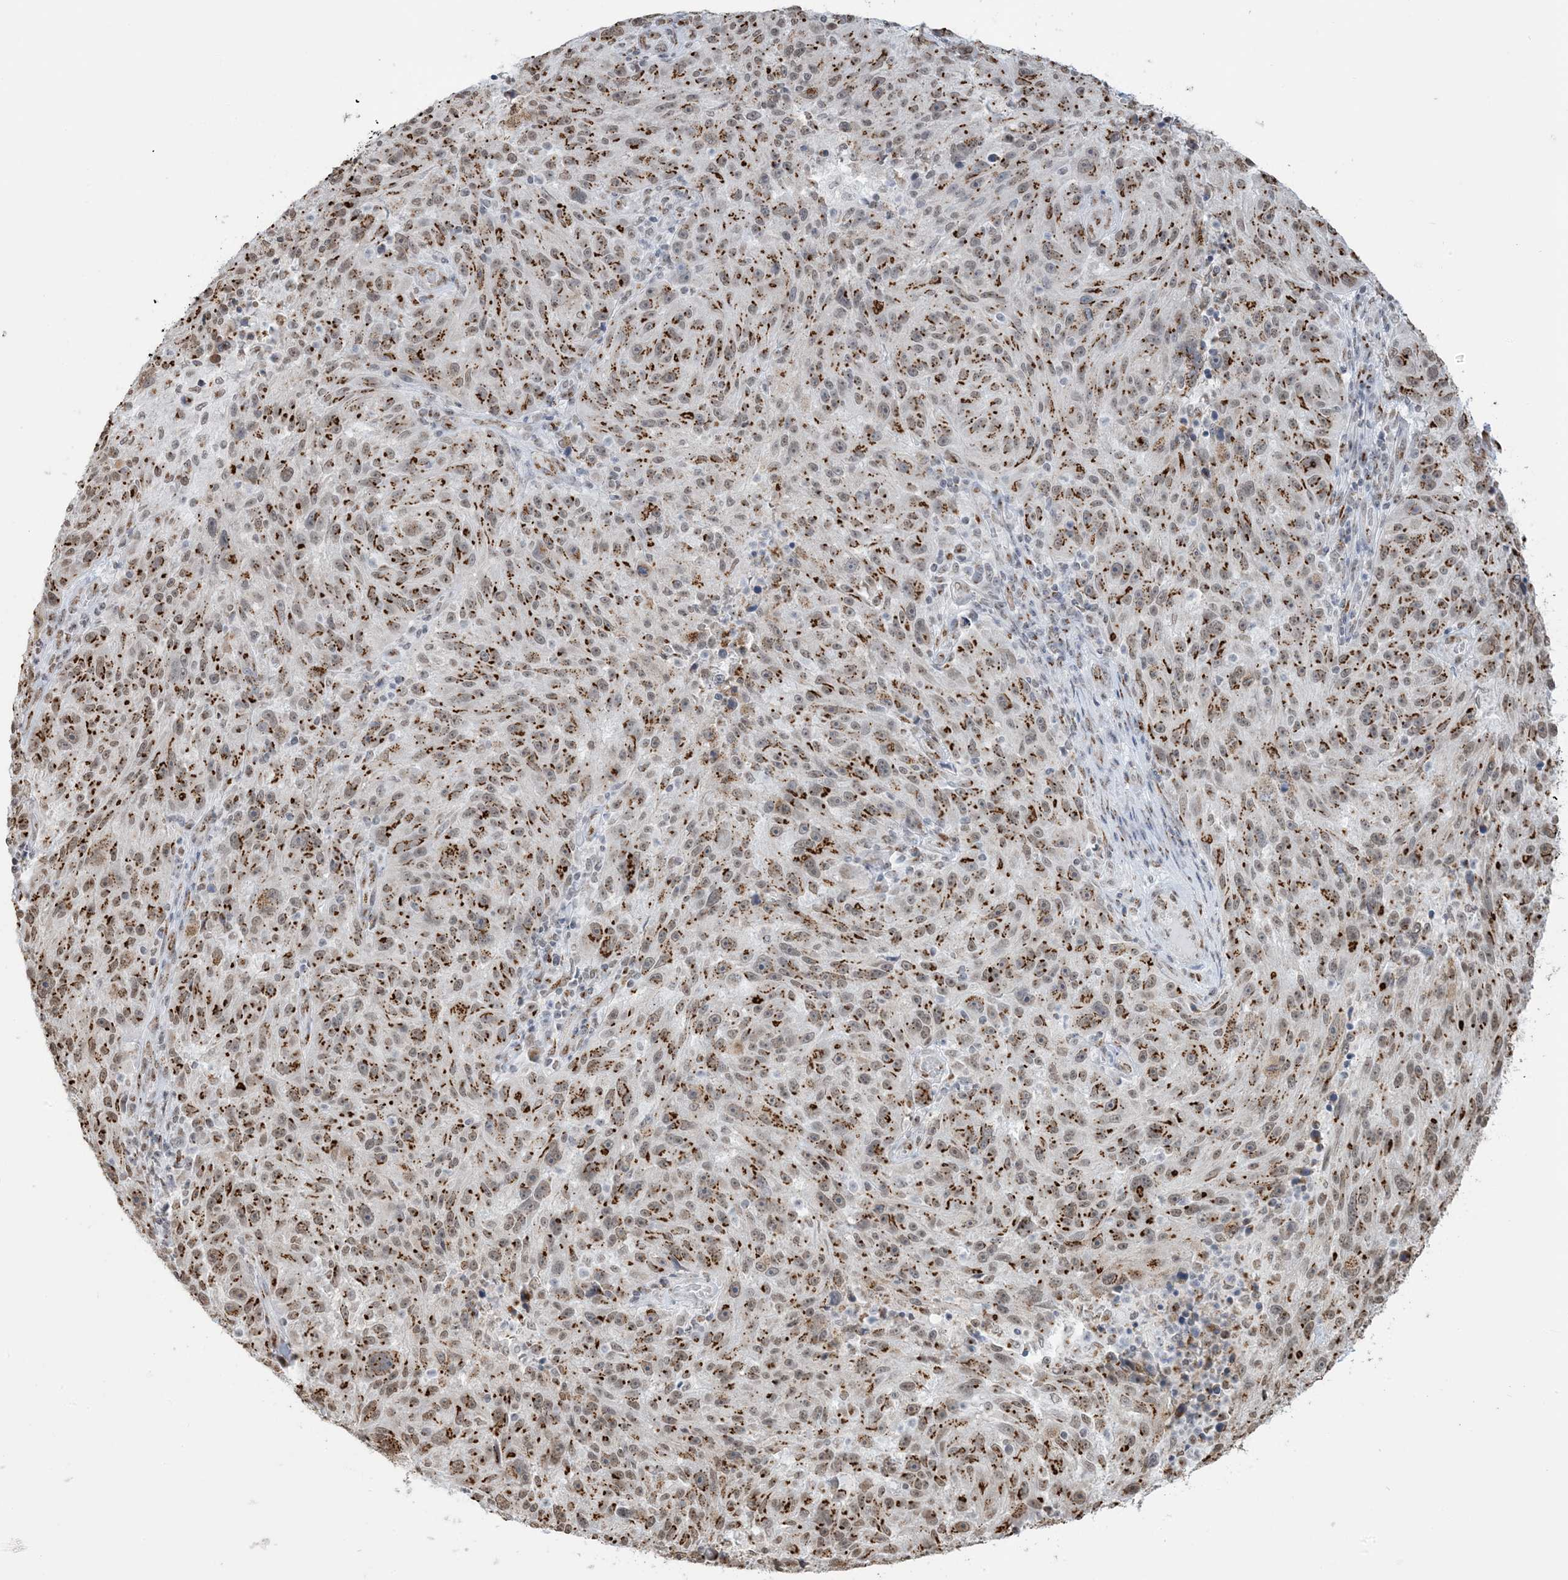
{"staining": {"intensity": "moderate", "quantity": ">75%", "location": "cytoplasmic/membranous,nuclear"}, "tissue": "melanoma", "cell_type": "Tumor cells", "image_type": "cancer", "snomed": [{"axis": "morphology", "description": "Malignant melanoma, NOS"}, {"axis": "topography", "description": "Skin"}], "caption": "This photomicrograph demonstrates melanoma stained with IHC to label a protein in brown. The cytoplasmic/membranous and nuclear of tumor cells show moderate positivity for the protein. Nuclei are counter-stained blue.", "gene": "GPR107", "patient": {"sex": "male", "age": 53}}